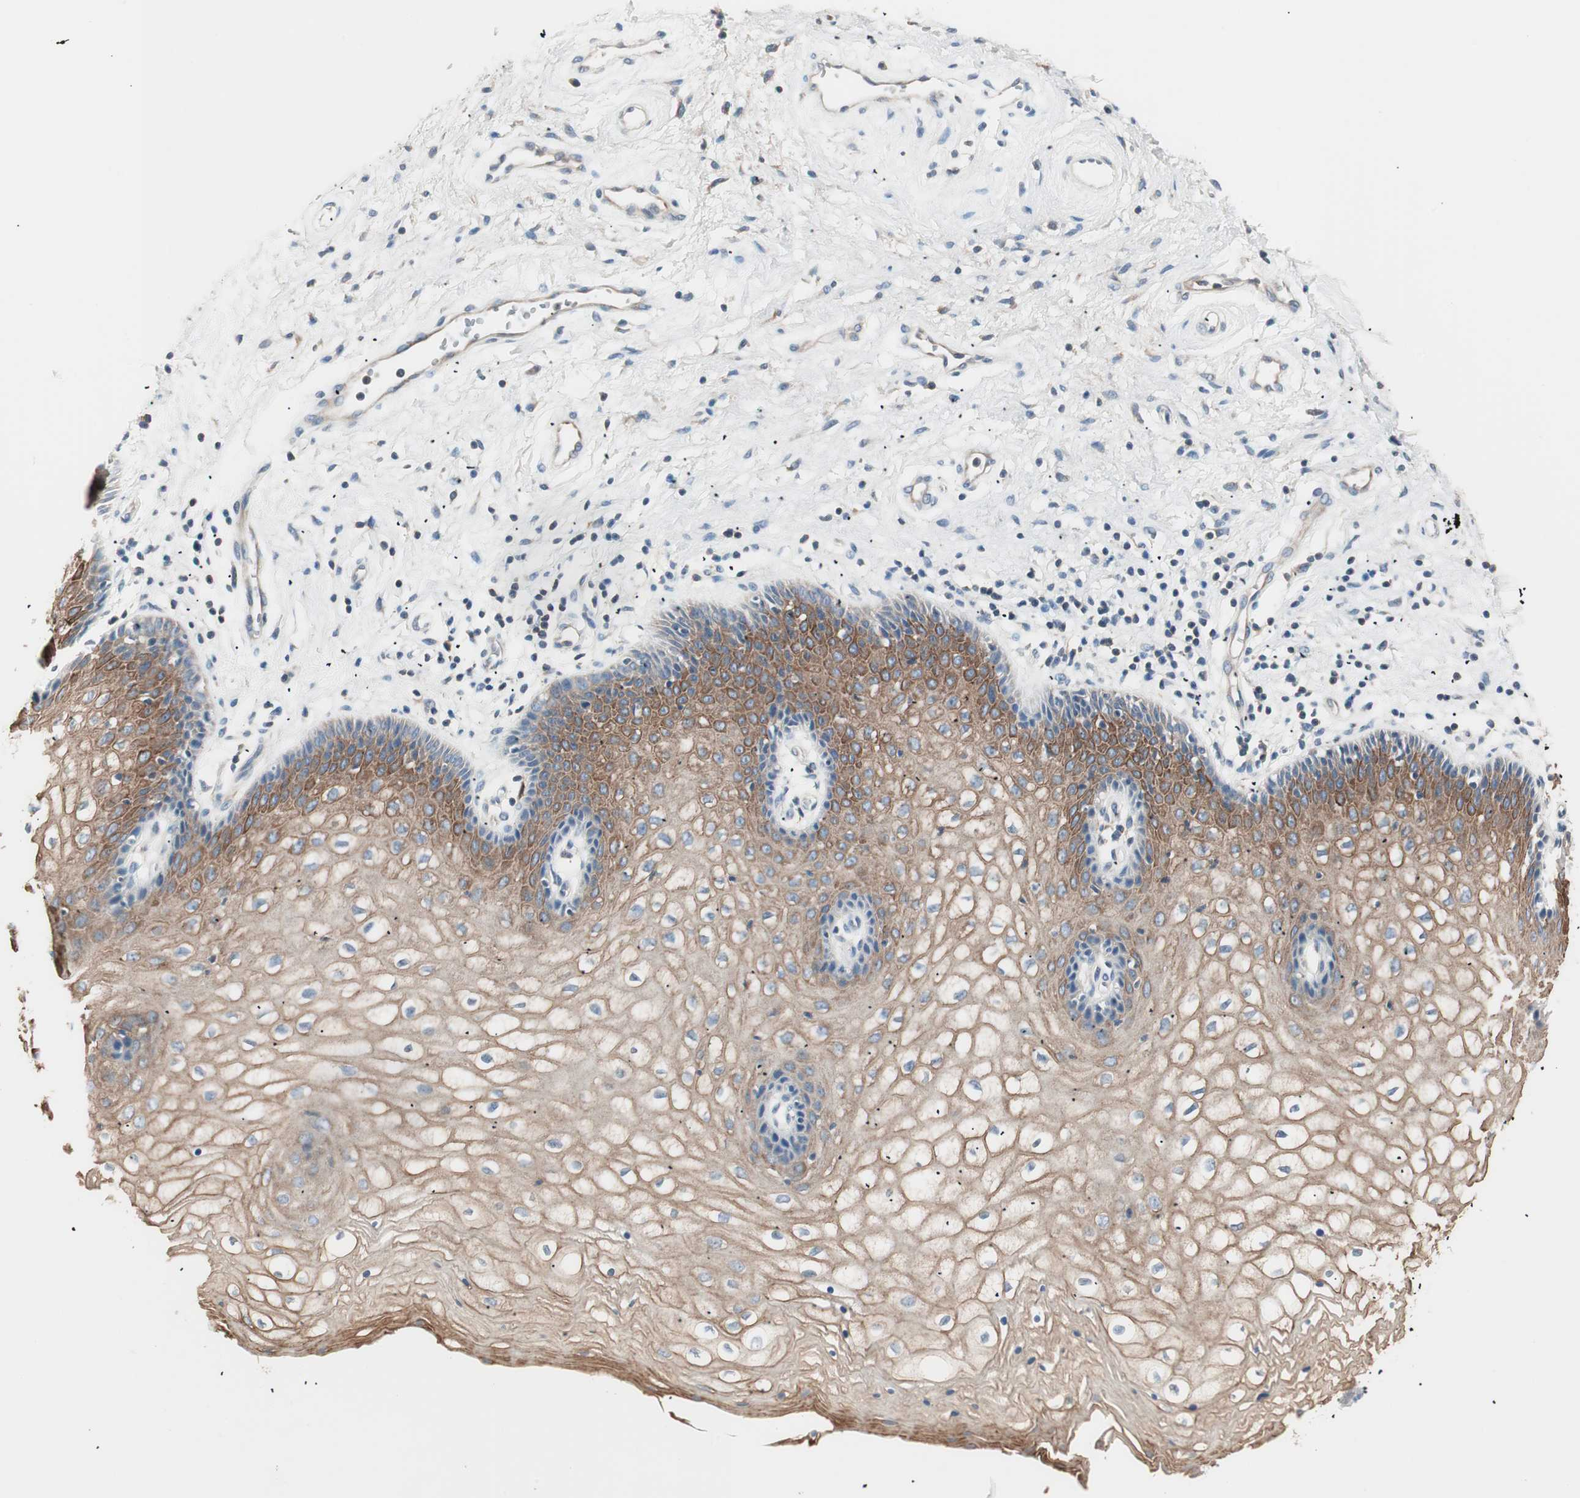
{"staining": {"intensity": "moderate", "quantity": ">75%", "location": "cytoplasmic/membranous"}, "tissue": "vagina", "cell_type": "Squamous epithelial cells", "image_type": "normal", "snomed": [{"axis": "morphology", "description": "Normal tissue, NOS"}, {"axis": "topography", "description": "Vagina"}], "caption": "Immunohistochemical staining of normal human vagina displays >75% levels of moderate cytoplasmic/membranous protein positivity in about >75% of squamous epithelial cells. (Brightfield microscopy of DAB IHC at high magnification).", "gene": "RAD54B", "patient": {"sex": "female", "age": 34}}